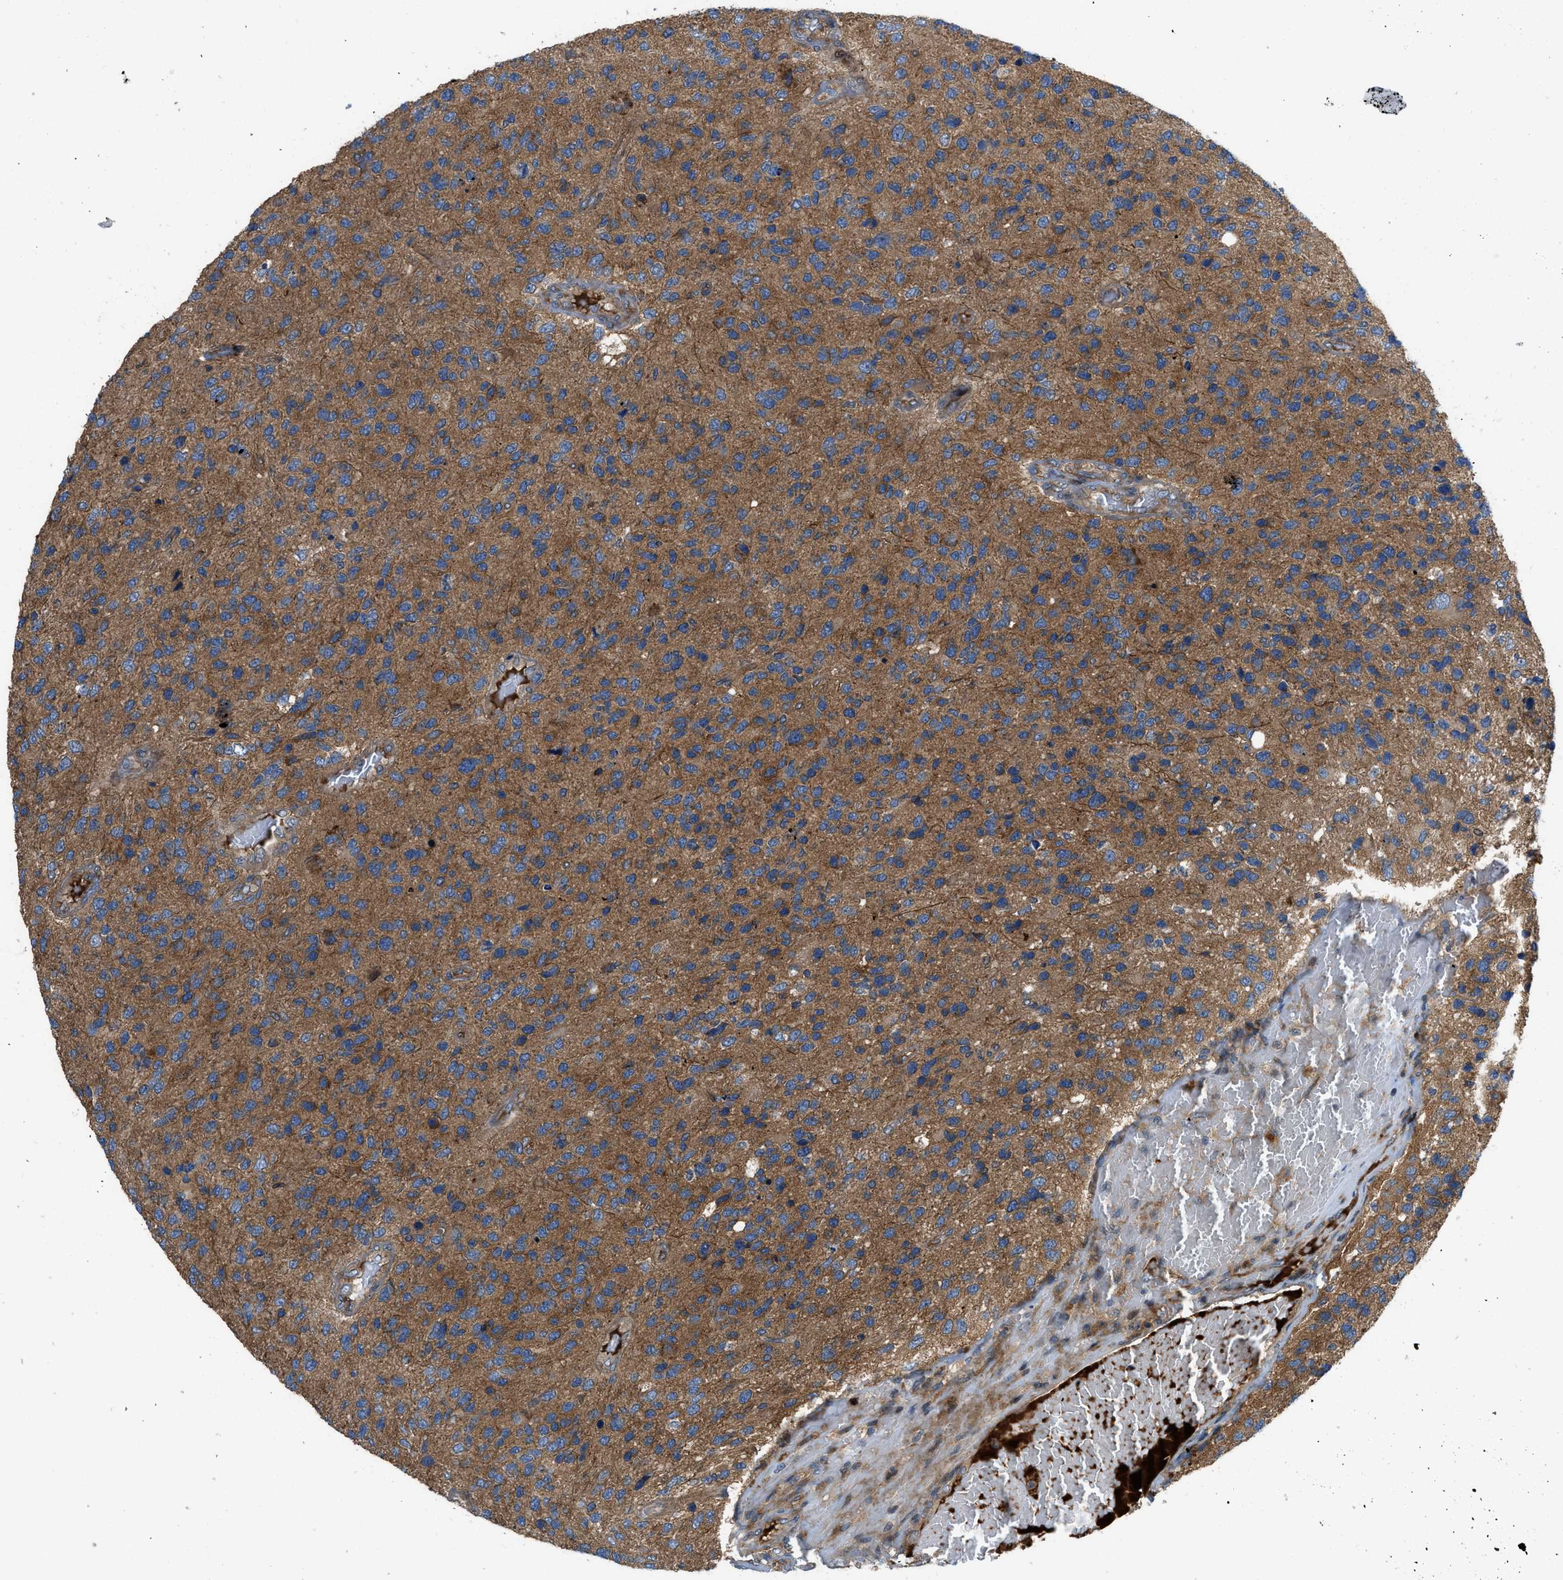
{"staining": {"intensity": "moderate", "quantity": ">75%", "location": "cytoplasmic/membranous"}, "tissue": "glioma", "cell_type": "Tumor cells", "image_type": "cancer", "snomed": [{"axis": "morphology", "description": "Glioma, malignant, High grade"}, {"axis": "topography", "description": "Brain"}], "caption": "Immunohistochemical staining of glioma reveals medium levels of moderate cytoplasmic/membranous expression in about >75% of tumor cells.", "gene": "CNNM3", "patient": {"sex": "female", "age": 58}}